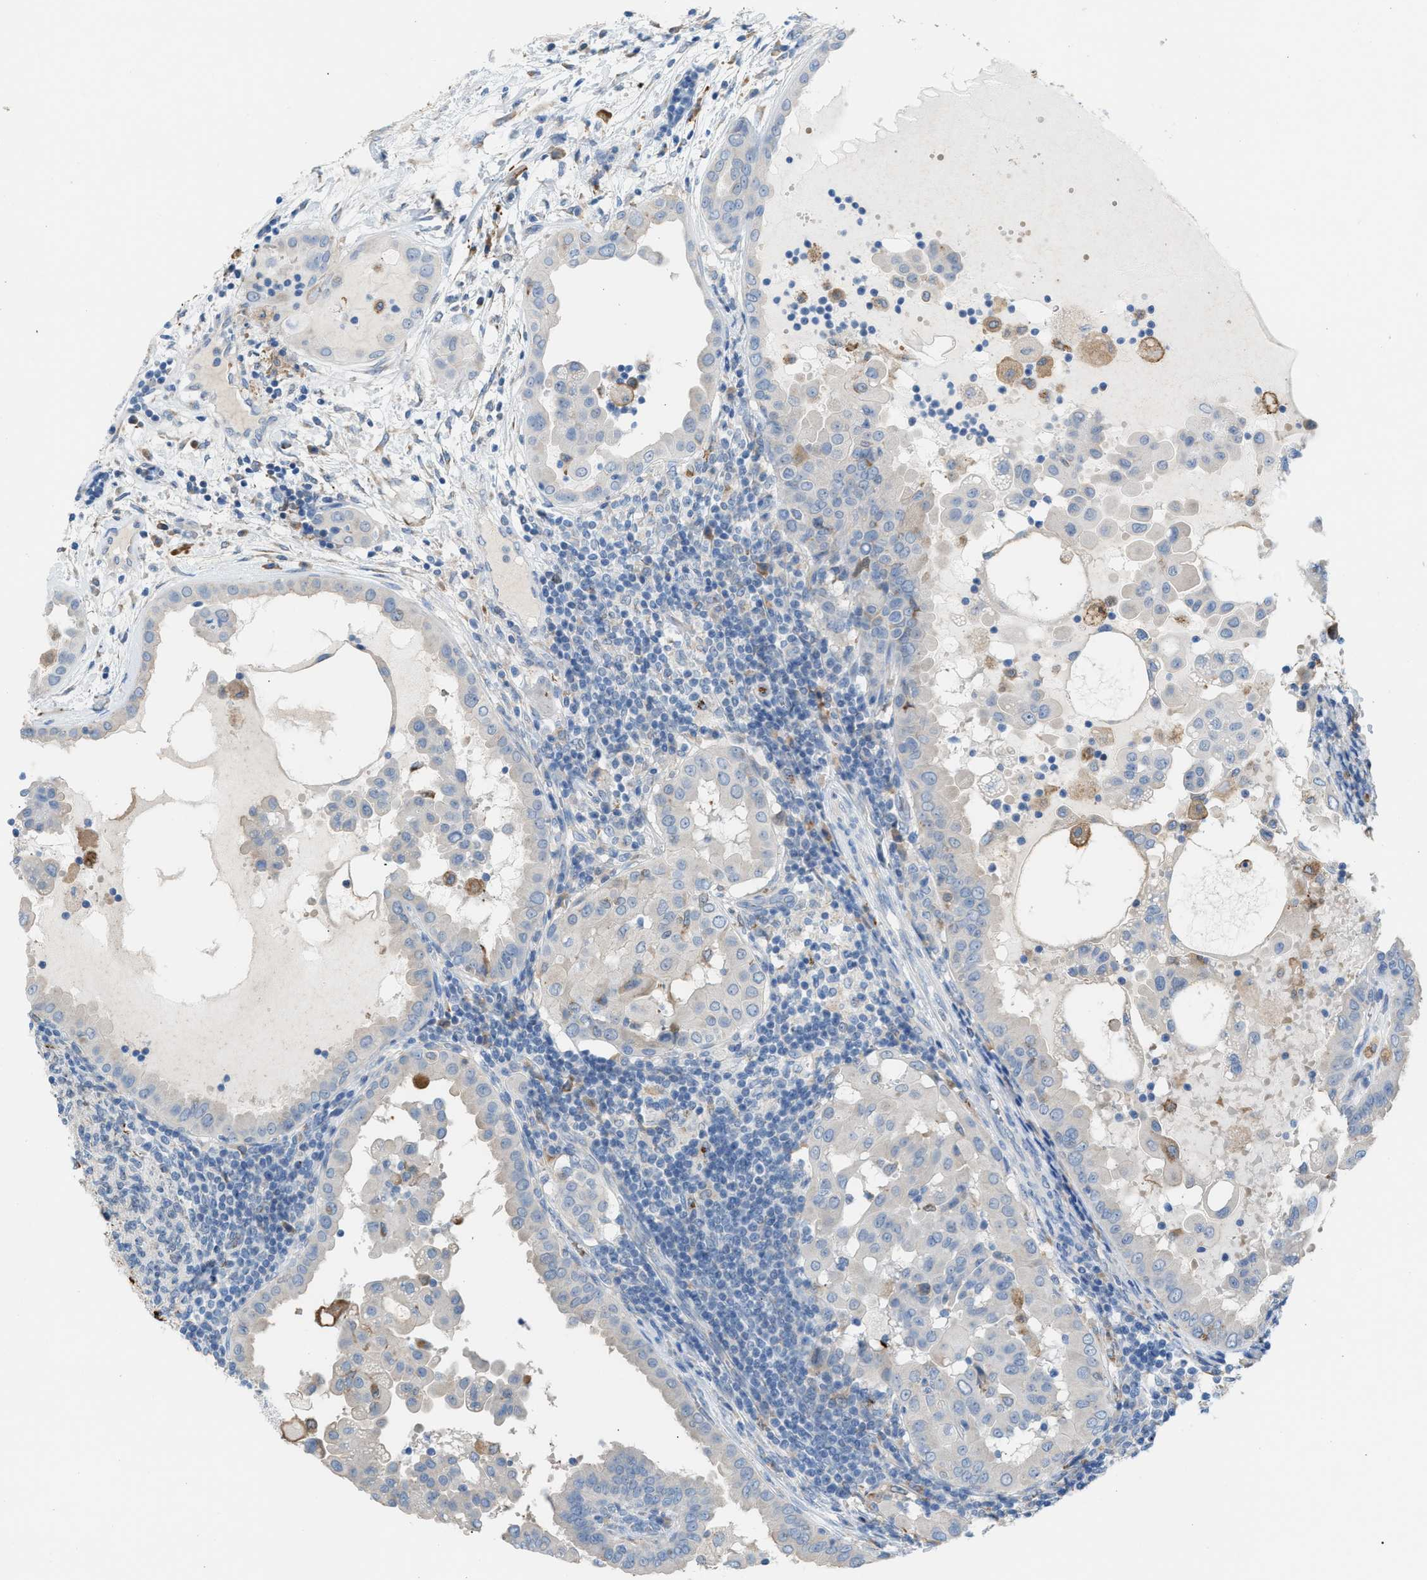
{"staining": {"intensity": "negative", "quantity": "none", "location": "none"}, "tissue": "thyroid cancer", "cell_type": "Tumor cells", "image_type": "cancer", "snomed": [{"axis": "morphology", "description": "Papillary adenocarcinoma, NOS"}, {"axis": "topography", "description": "Thyroid gland"}], "caption": "Tumor cells are negative for protein expression in human thyroid cancer.", "gene": "CA3", "patient": {"sex": "male", "age": 33}}